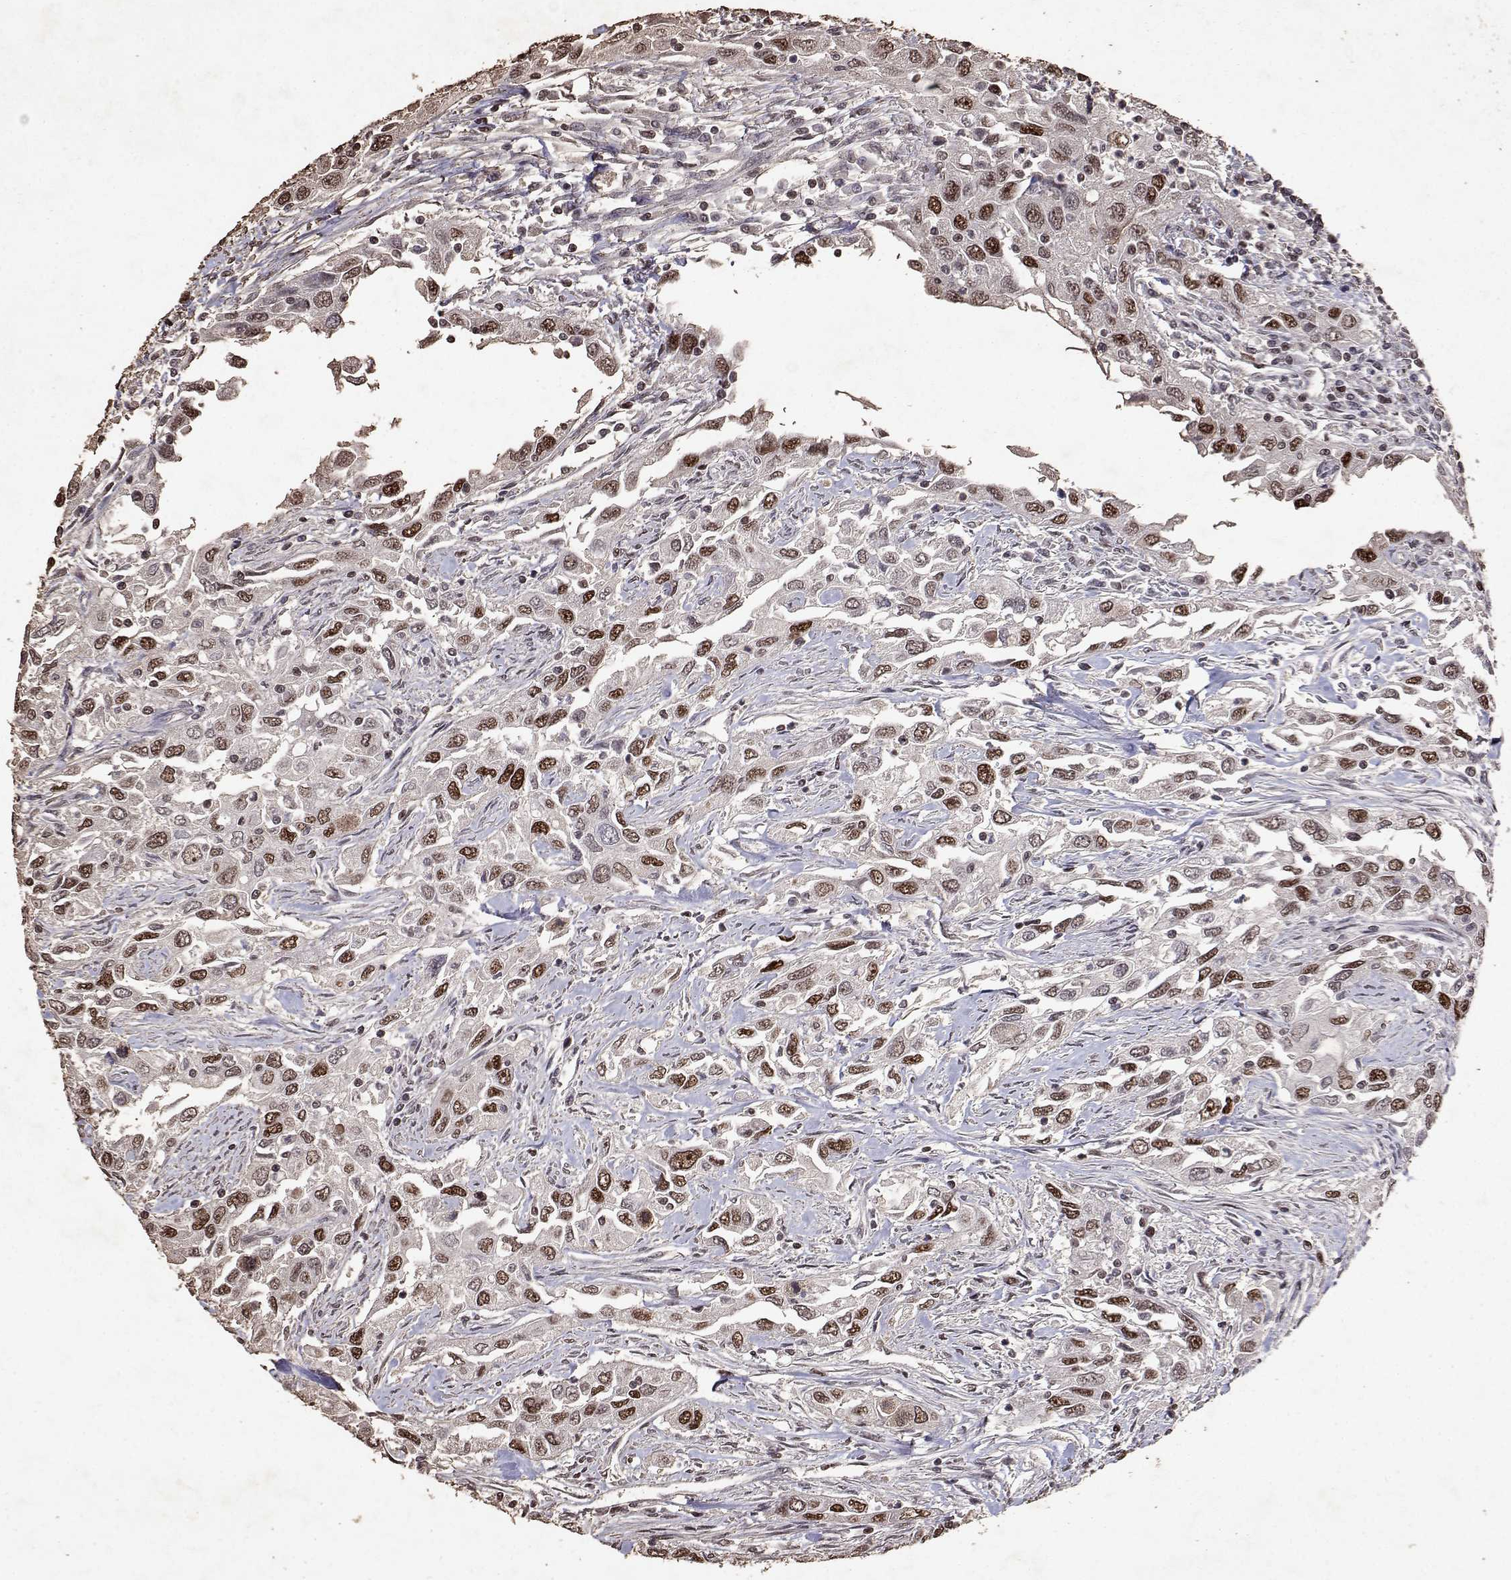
{"staining": {"intensity": "strong", "quantity": ">75%", "location": "nuclear"}, "tissue": "urothelial cancer", "cell_type": "Tumor cells", "image_type": "cancer", "snomed": [{"axis": "morphology", "description": "Urothelial carcinoma, High grade"}, {"axis": "topography", "description": "Urinary bladder"}], "caption": "Strong nuclear protein positivity is present in about >75% of tumor cells in urothelial cancer.", "gene": "TOE1", "patient": {"sex": "male", "age": 76}}